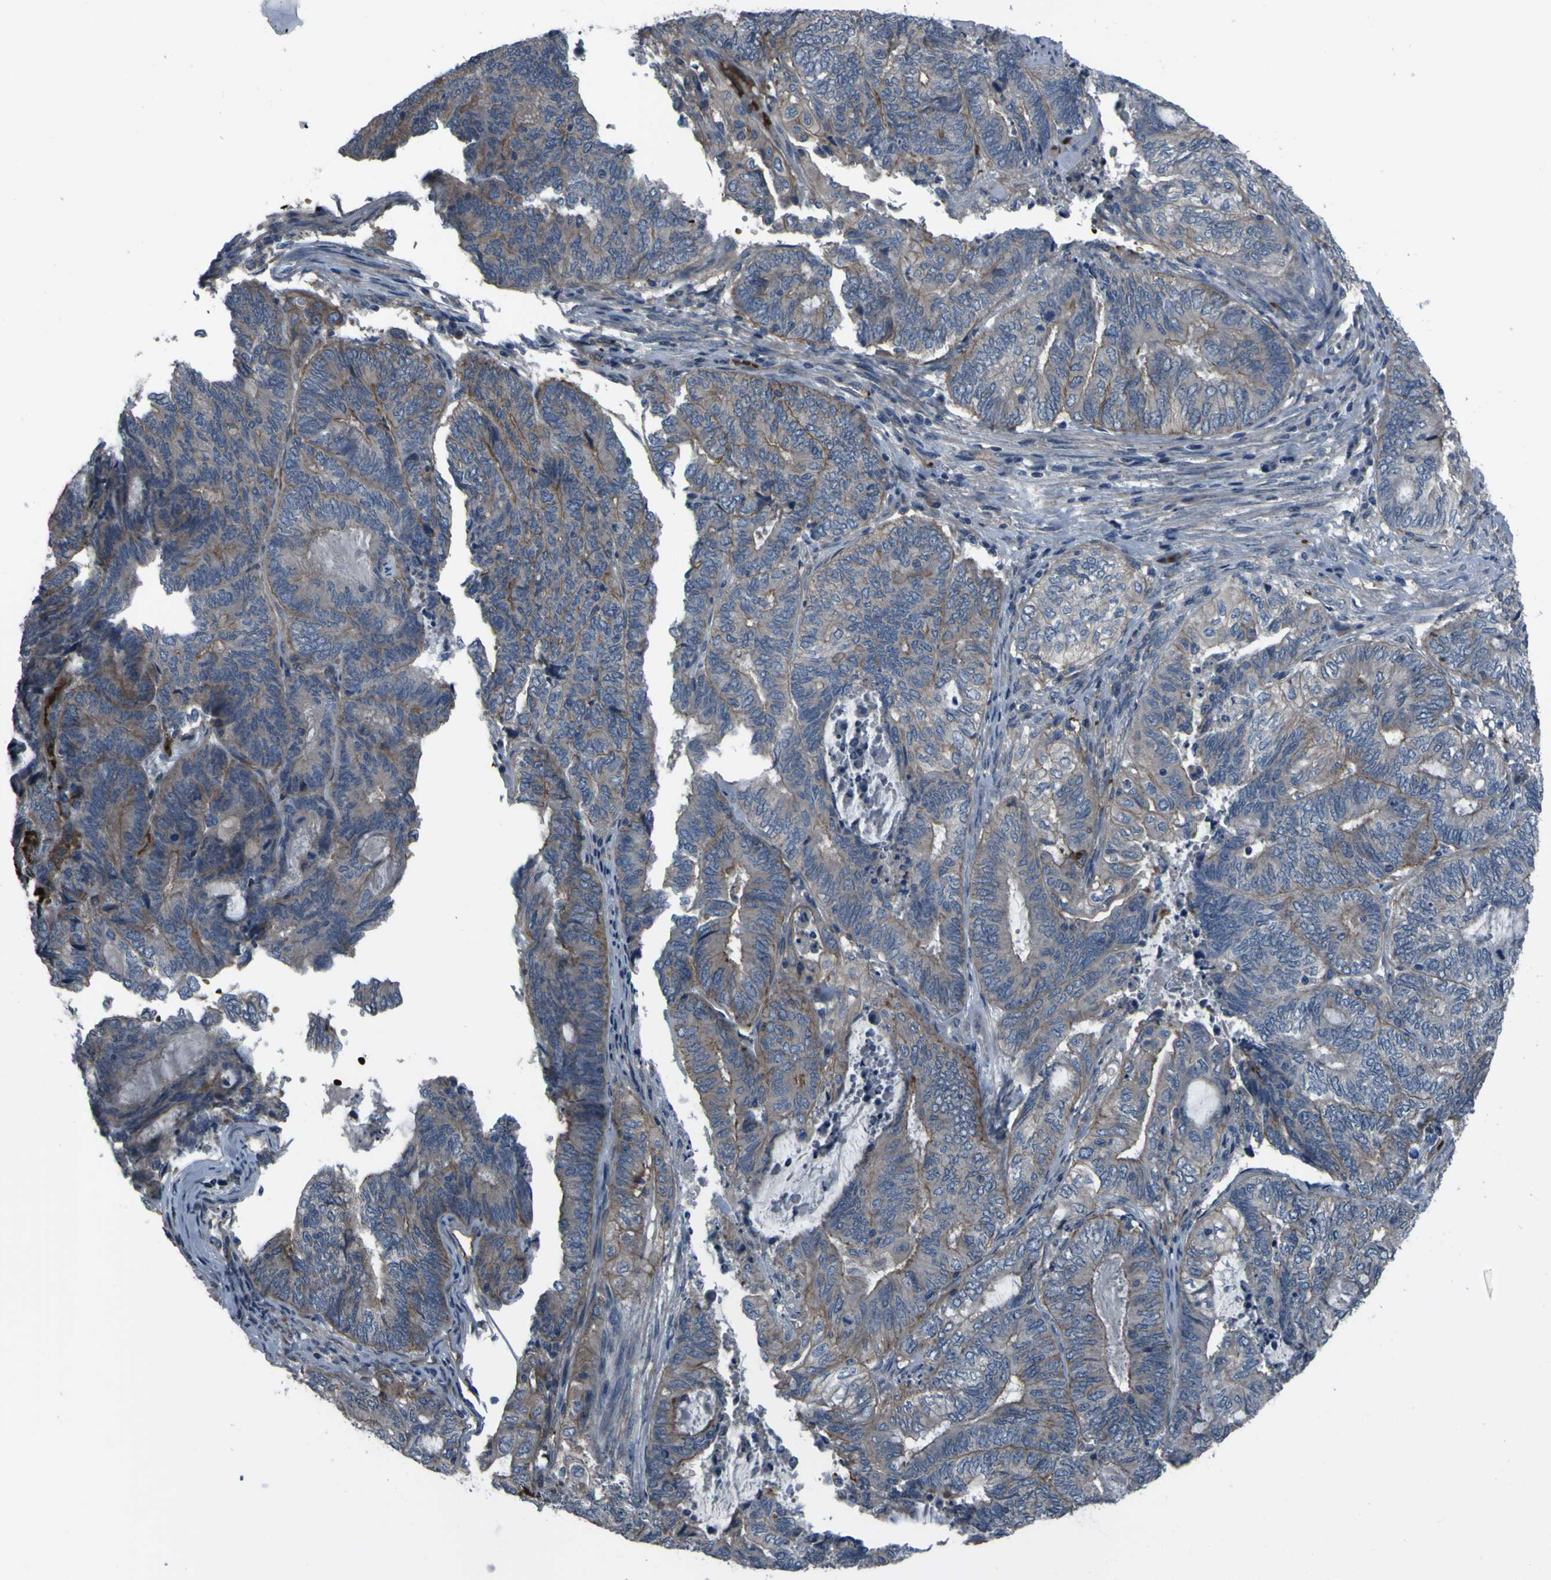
{"staining": {"intensity": "weak", "quantity": "25%-75%", "location": "cytoplasmic/membranous"}, "tissue": "endometrial cancer", "cell_type": "Tumor cells", "image_type": "cancer", "snomed": [{"axis": "morphology", "description": "Adenocarcinoma, NOS"}, {"axis": "topography", "description": "Uterus"}, {"axis": "topography", "description": "Endometrium"}], "caption": "This histopathology image reveals IHC staining of endometrial cancer, with low weak cytoplasmic/membranous positivity in approximately 25%-75% of tumor cells.", "gene": "GRAMD1A", "patient": {"sex": "female", "age": 70}}